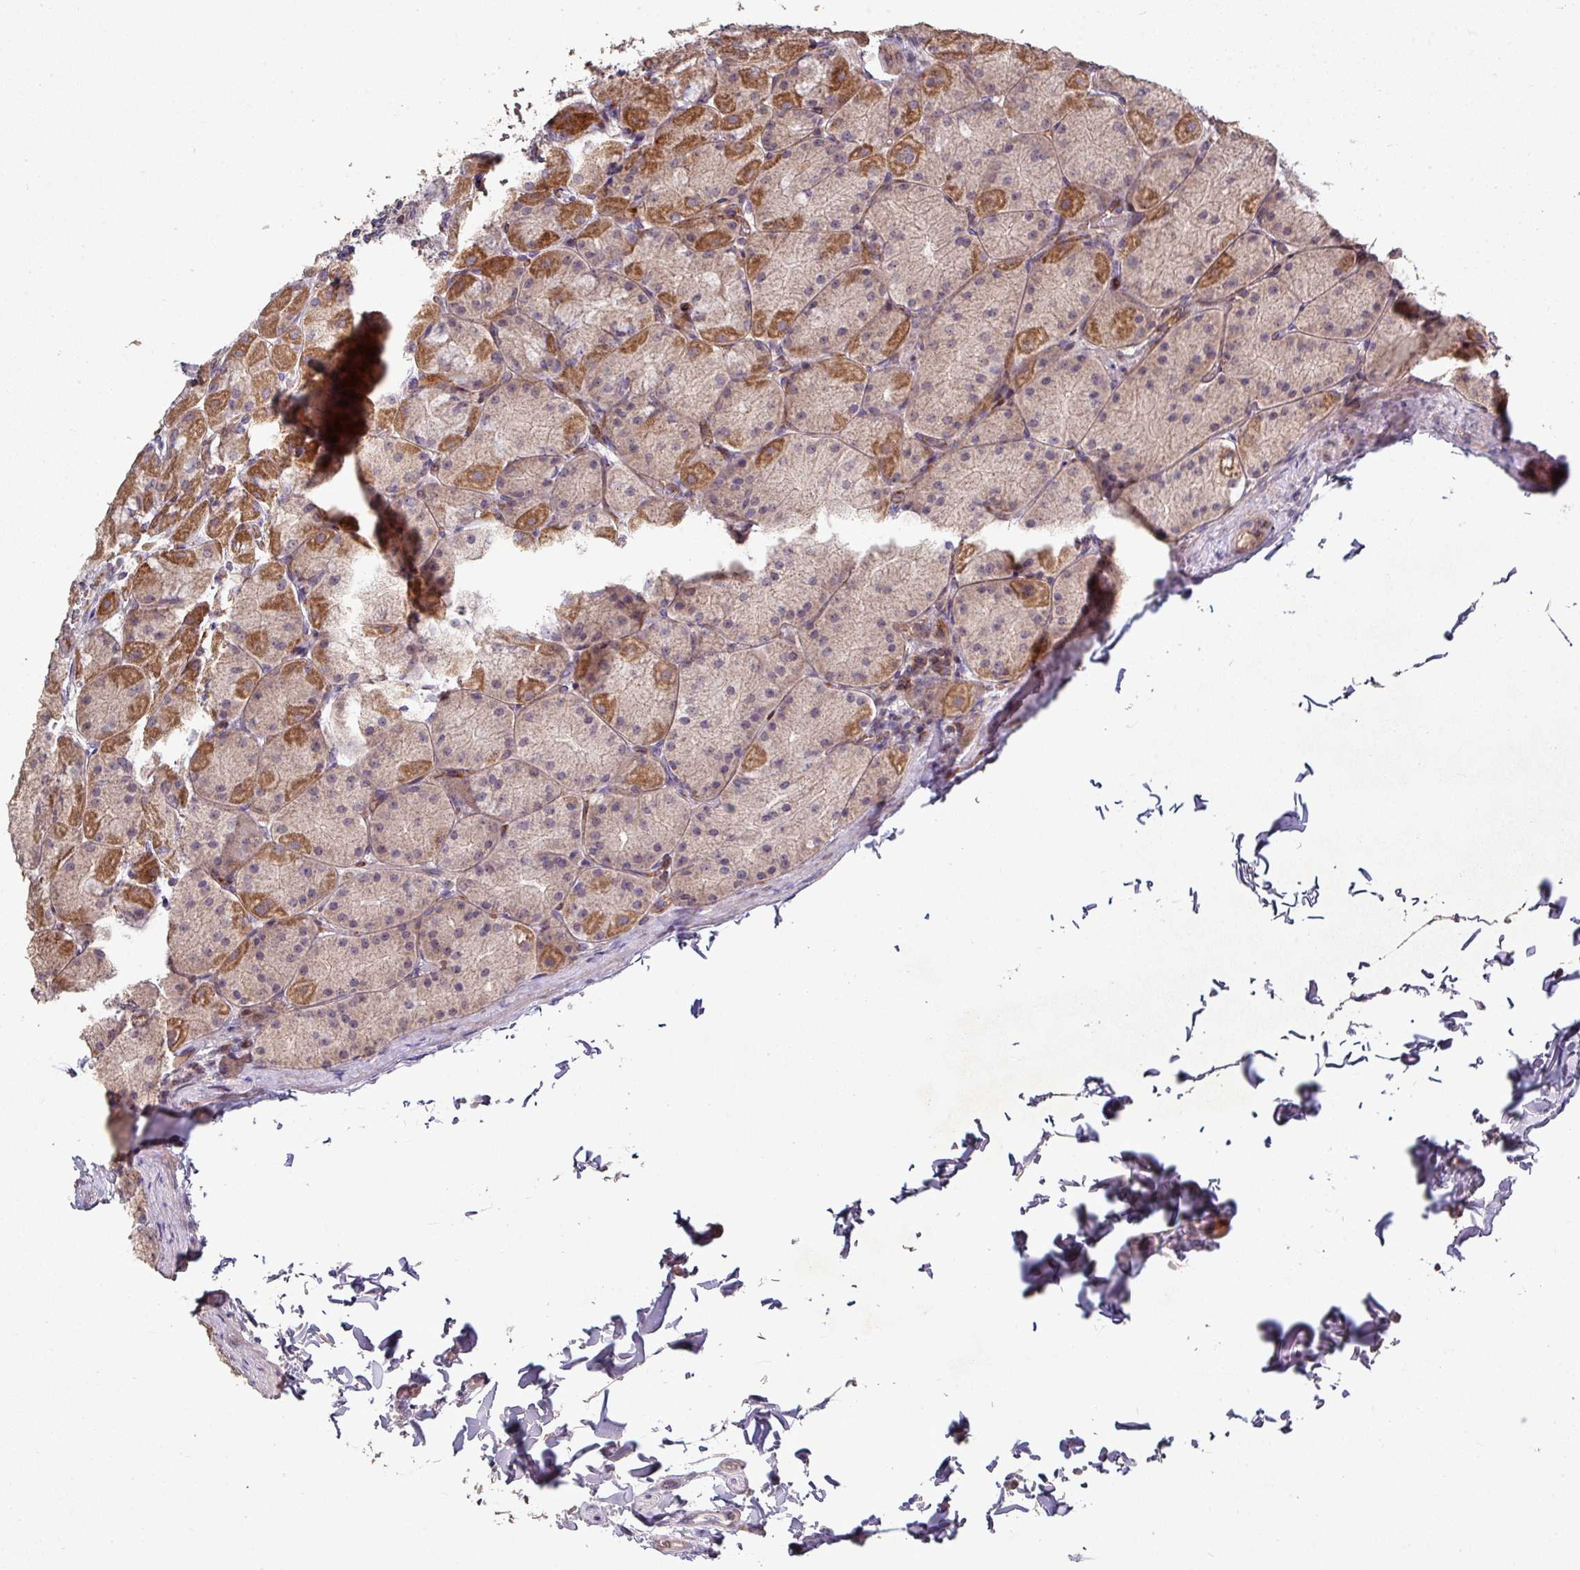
{"staining": {"intensity": "strong", "quantity": "25%-75%", "location": "cytoplasmic/membranous"}, "tissue": "stomach", "cell_type": "Glandular cells", "image_type": "normal", "snomed": [{"axis": "morphology", "description": "Normal tissue, NOS"}, {"axis": "topography", "description": "Stomach, upper"}], "caption": "This histopathology image exhibits immunohistochemistry staining of normal human stomach, with high strong cytoplasmic/membranous expression in about 25%-75% of glandular cells.", "gene": "RPL23A", "patient": {"sex": "female", "age": 56}}